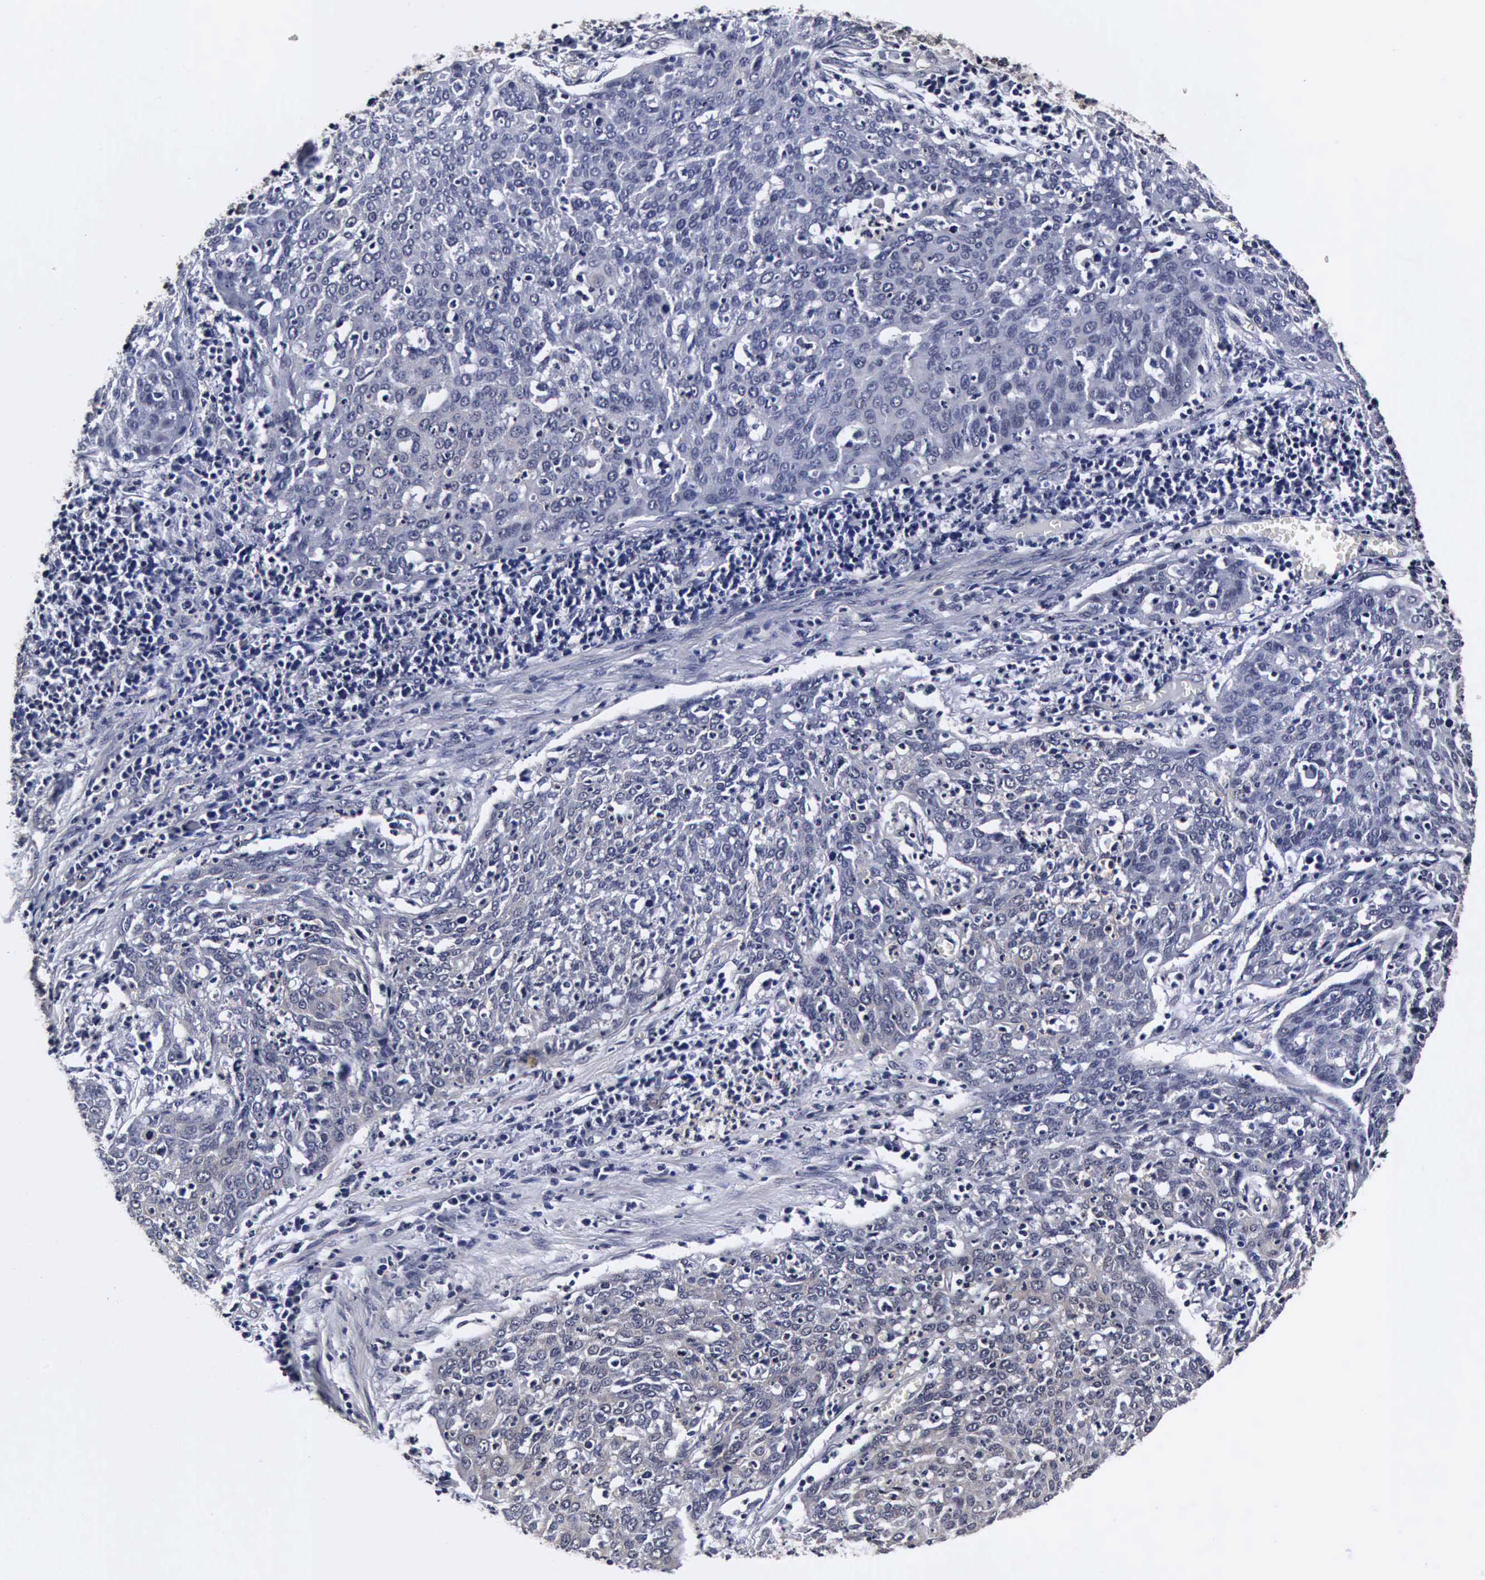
{"staining": {"intensity": "negative", "quantity": "none", "location": "none"}, "tissue": "cervical cancer", "cell_type": "Tumor cells", "image_type": "cancer", "snomed": [{"axis": "morphology", "description": "Squamous cell carcinoma, NOS"}, {"axis": "topography", "description": "Cervix"}], "caption": "Micrograph shows no protein expression in tumor cells of cervical cancer (squamous cell carcinoma) tissue.", "gene": "UBC", "patient": {"sex": "female", "age": 38}}